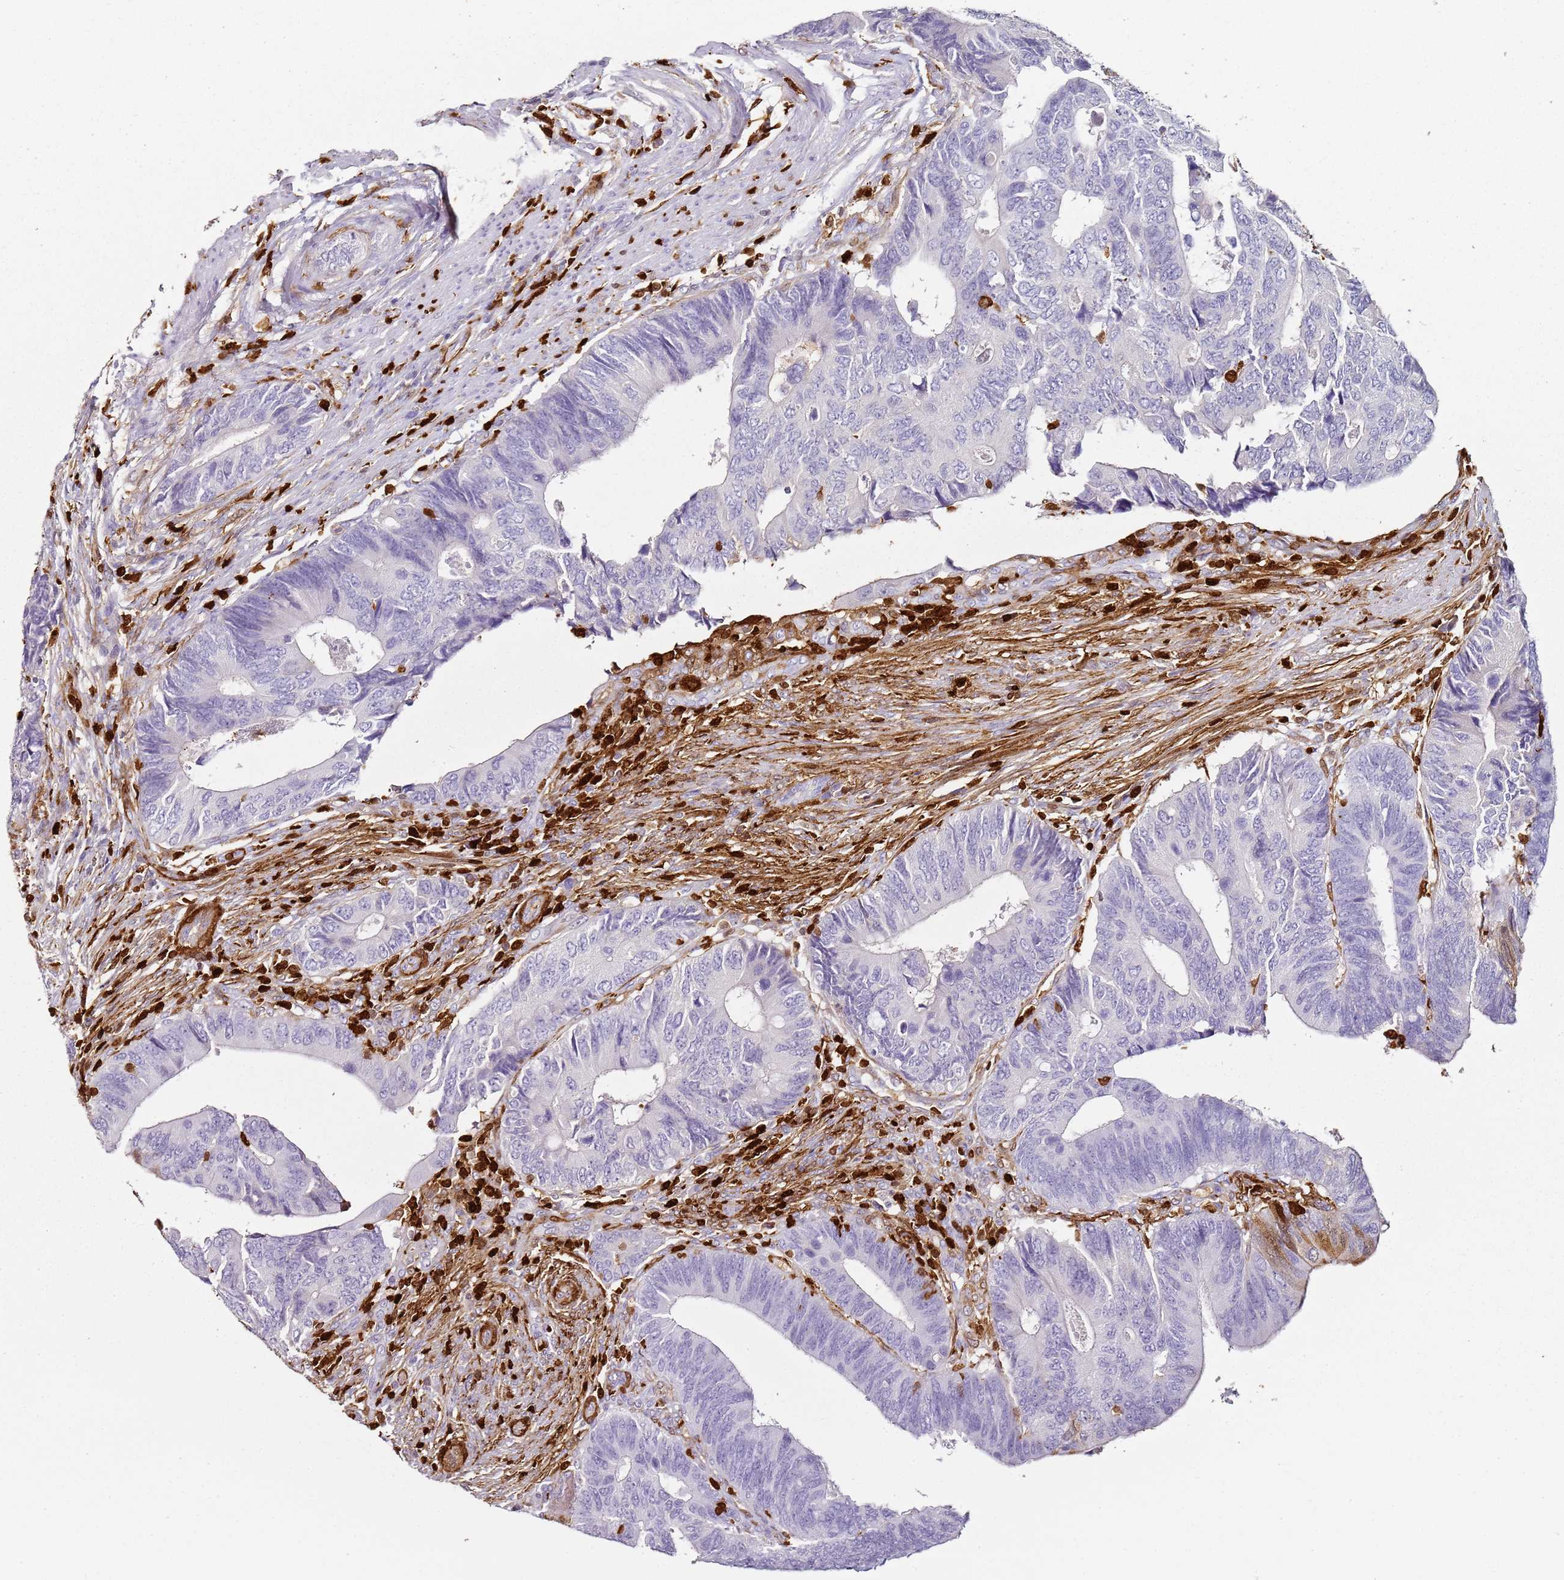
{"staining": {"intensity": "negative", "quantity": "none", "location": "none"}, "tissue": "colorectal cancer", "cell_type": "Tumor cells", "image_type": "cancer", "snomed": [{"axis": "morphology", "description": "Adenocarcinoma, NOS"}, {"axis": "topography", "description": "Colon"}], "caption": "IHC photomicrograph of neoplastic tissue: colorectal adenocarcinoma stained with DAB (3,3'-diaminobenzidine) shows no significant protein staining in tumor cells.", "gene": "S100A4", "patient": {"sex": "male", "age": 87}}